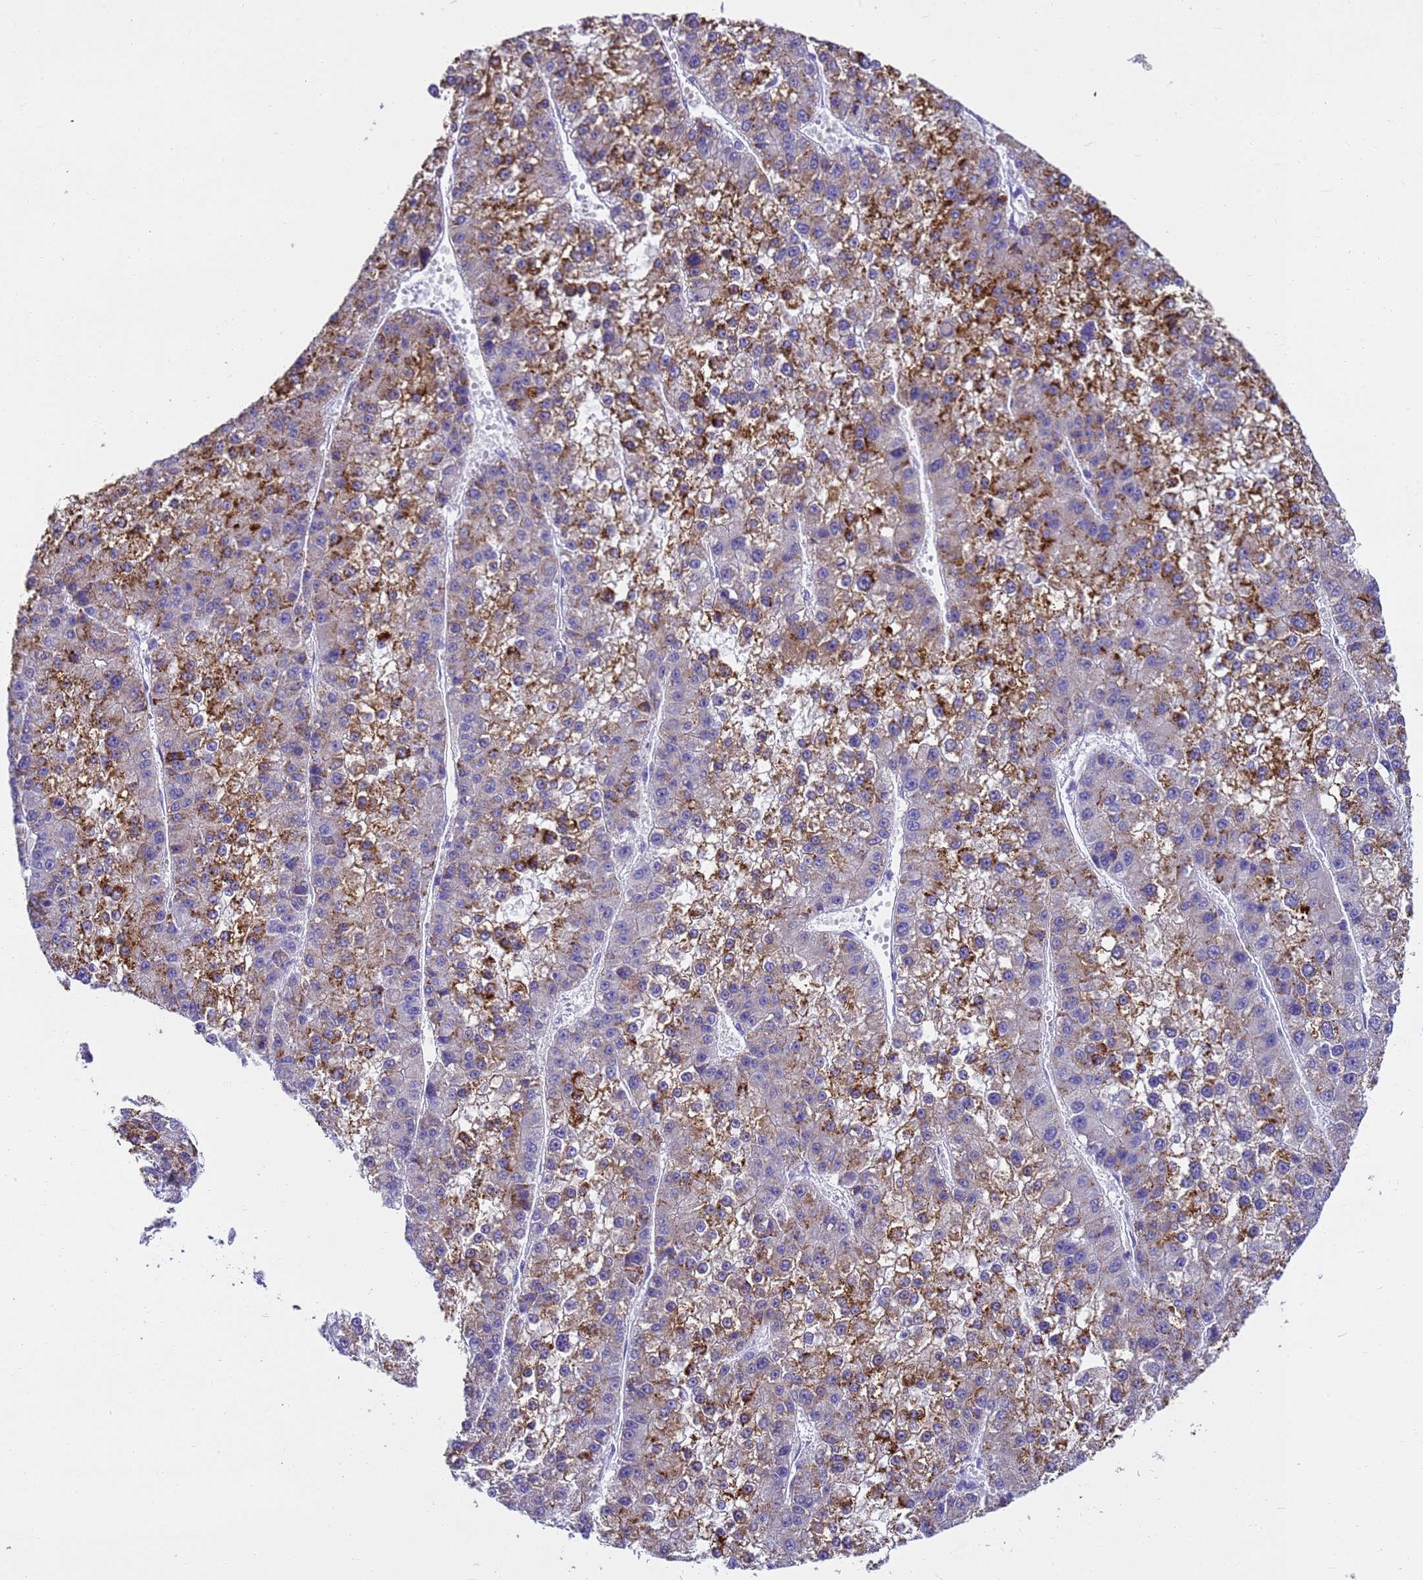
{"staining": {"intensity": "strong", "quantity": "25%-75%", "location": "cytoplasmic/membranous"}, "tissue": "liver cancer", "cell_type": "Tumor cells", "image_type": "cancer", "snomed": [{"axis": "morphology", "description": "Carcinoma, Hepatocellular, NOS"}, {"axis": "topography", "description": "Liver"}], "caption": "IHC (DAB) staining of human liver cancer (hepatocellular carcinoma) shows strong cytoplasmic/membranous protein positivity in about 25%-75% of tumor cells.", "gene": "MS4A13", "patient": {"sex": "female", "age": 73}}